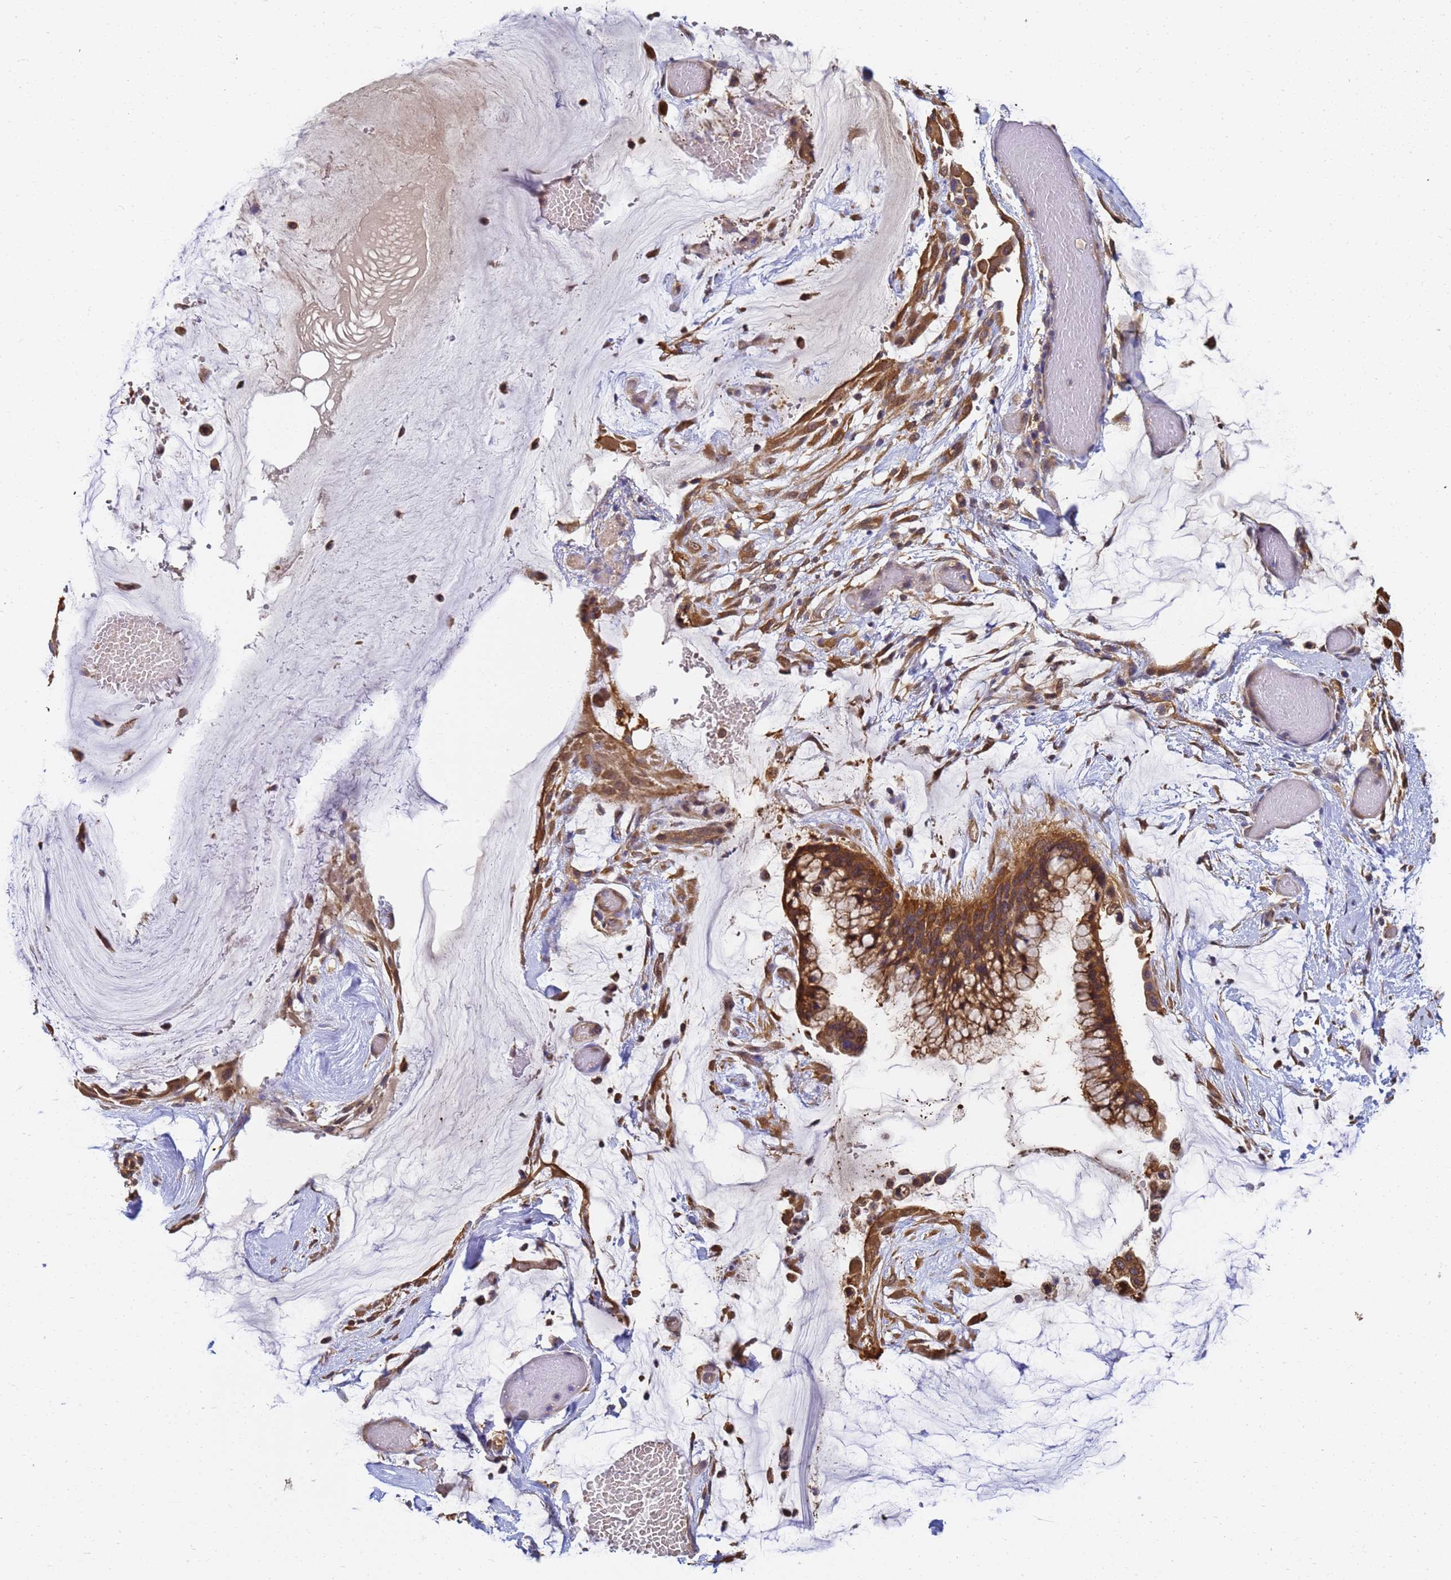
{"staining": {"intensity": "moderate", "quantity": ">75%", "location": "cytoplasmic/membranous"}, "tissue": "ovarian cancer", "cell_type": "Tumor cells", "image_type": "cancer", "snomed": [{"axis": "morphology", "description": "Cystadenocarcinoma, mucinous, NOS"}, {"axis": "topography", "description": "Ovary"}], "caption": "This histopathology image shows ovarian cancer stained with immunohistochemistry (IHC) to label a protein in brown. The cytoplasmic/membranous of tumor cells show moderate positivity for the protein. Nuclei are counter-stained blue.", "gene": "NME1-NME2", "patient": {"sex": "female", "age": 39}}